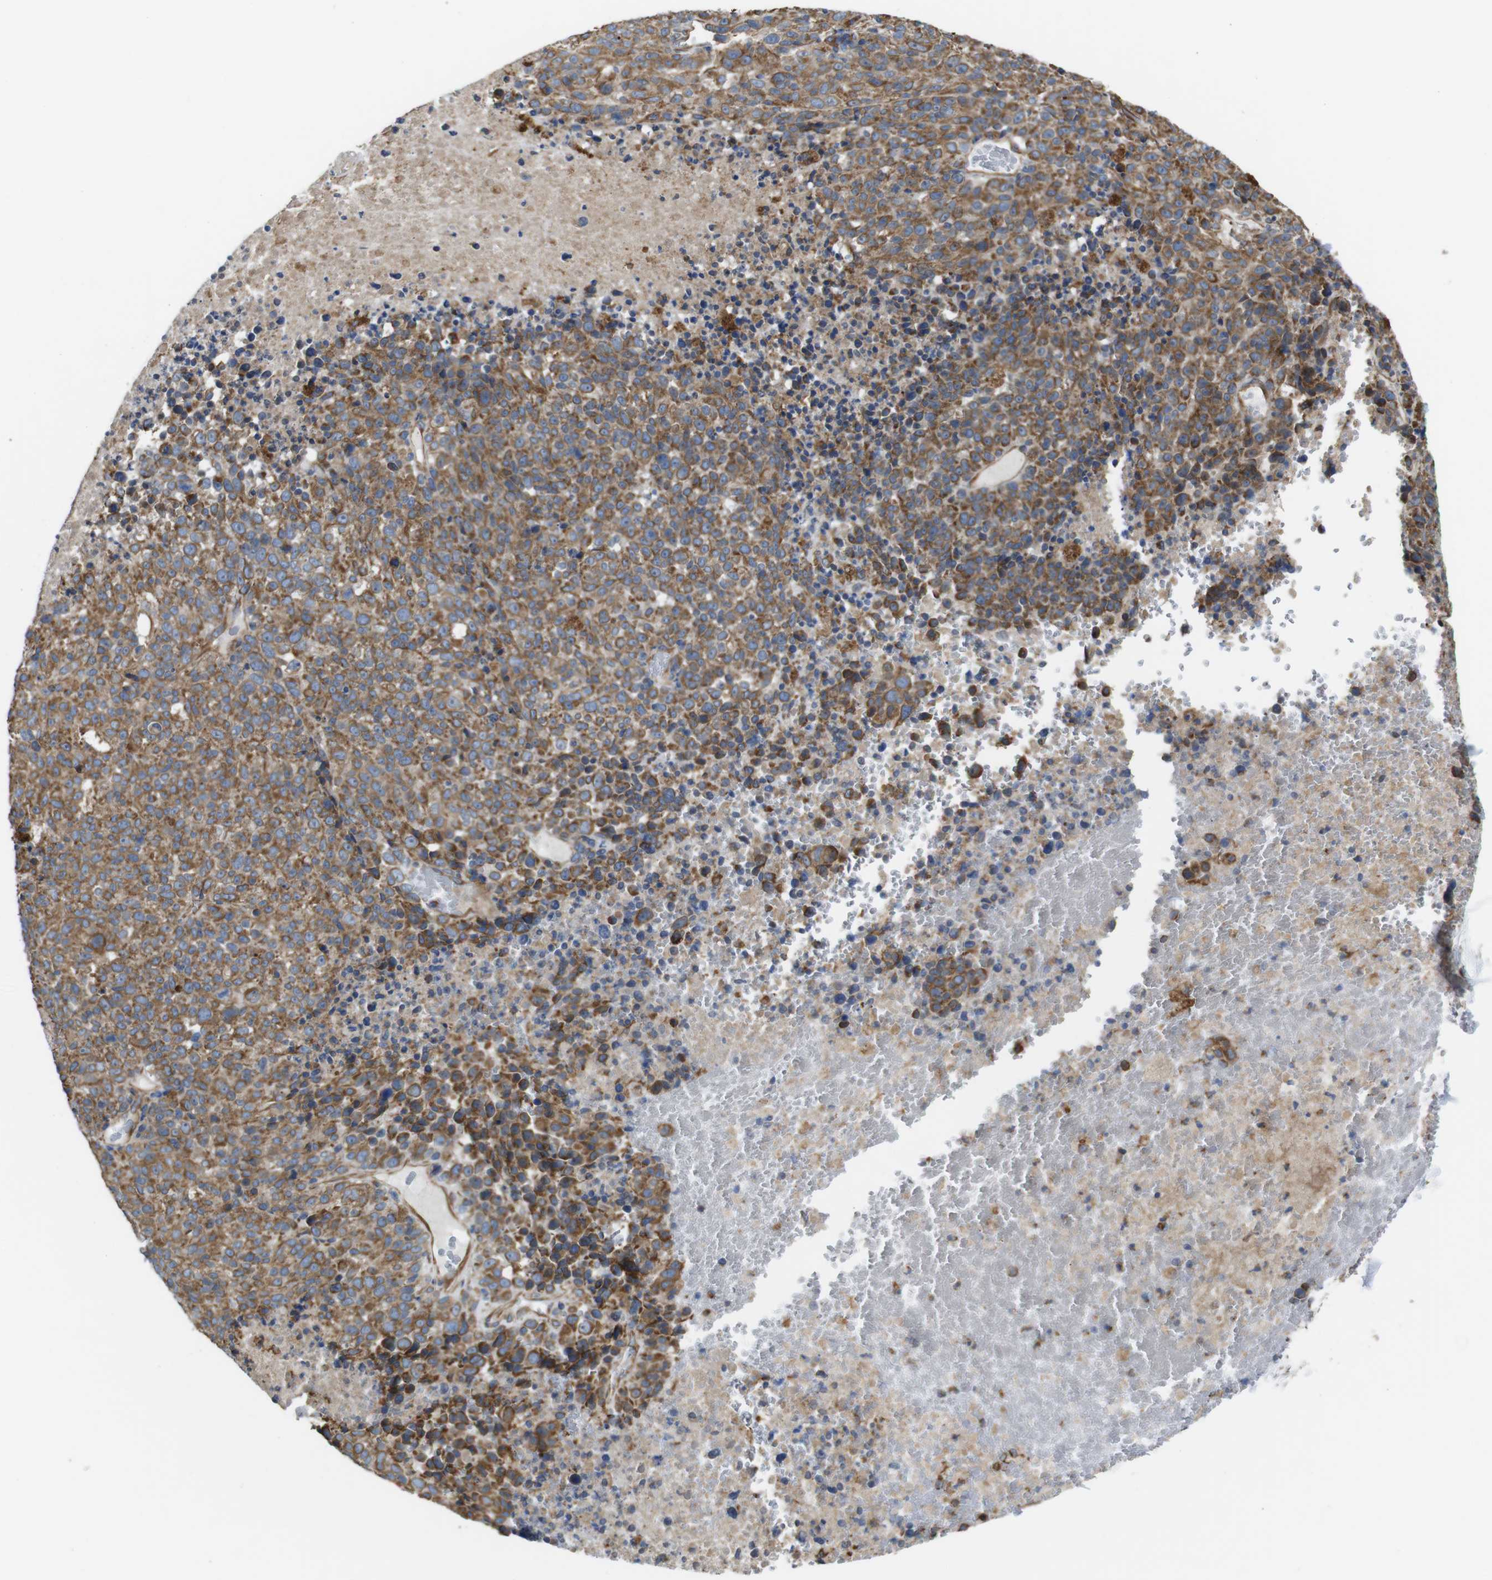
{"staining": {"intensity": "moderate", "quantity": ">75%", "location": "cytoplasmic/membranous"}, "tissue": "melanoma", "cell_type": "Tumor cells", "image_type": "cancer", "snomed": [{"axis": "morphology", "description": "Malignant melanoma, Metastatic site"}, {"axis": "topography", "description": "Cerebral cortex"}], "caption": "Protein analysis of melanoma tissue demonstrates moderate cytoplasmic/membranous expression in about >75% of tumor cells.", "gene": "POMK", "patient": {"sex": "female", "age": 52}}